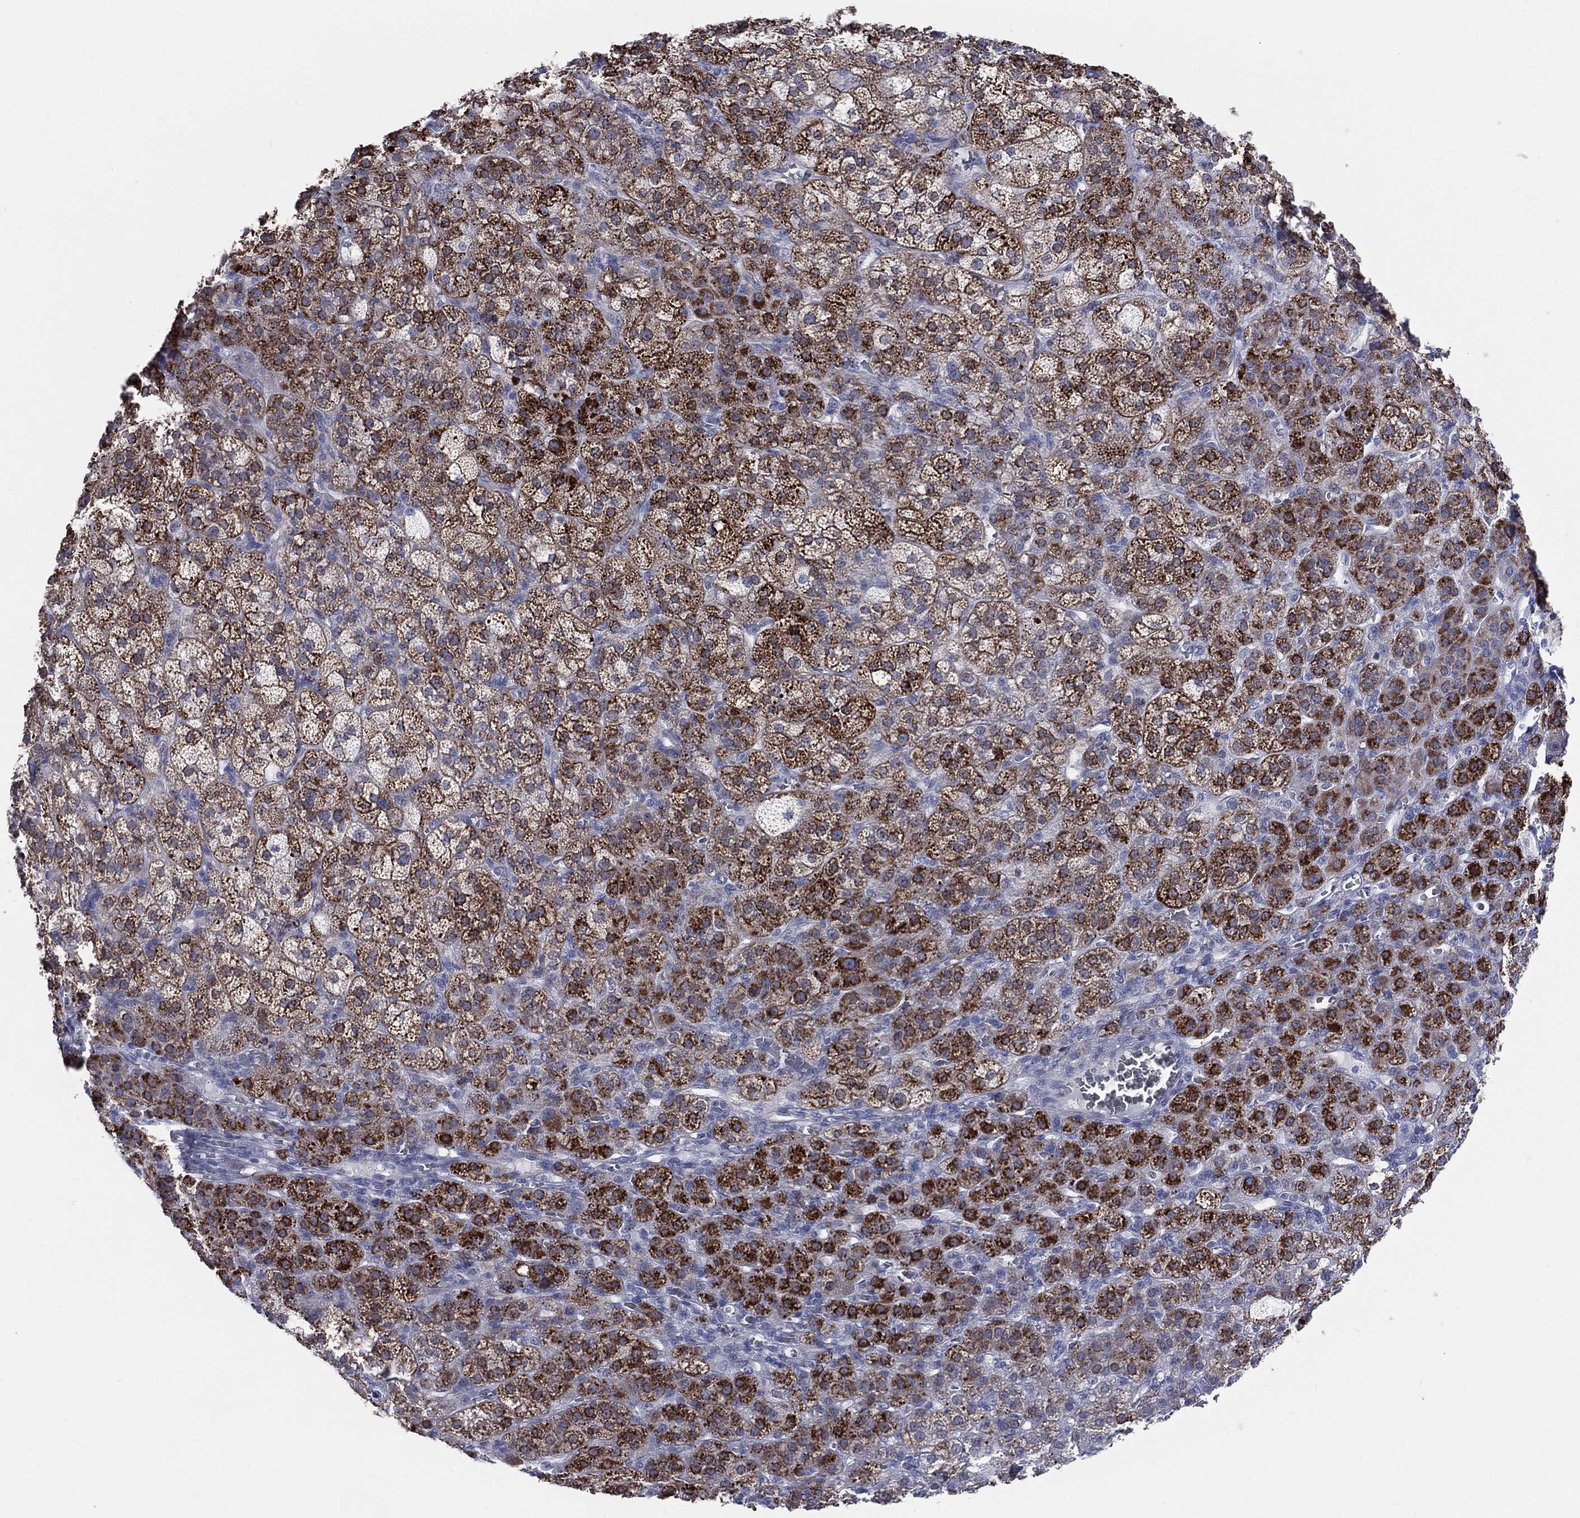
{"staining": {"intensity": "strong", "quantity": ">75%", "location": "cytoplasmic/membranous"}, "tissue": "adrenal gland", "cell_type": "Glandular cells", "image_type": "normal", "snomed": [{"axis": "morphology", "description": "Normal tissue, NOS"}, {"axis": "topography", "description": "Adrenal gland"}], "caption": "High-magnification brightfield microscopy of normal adrenal gland stained with DAB (3,3'-diaminobenzidine) (brown) and counterstained with hematoxylin (blue). glandular cells exhibit strong cytoplasmic/membranous staining is seen in approximately>75% of cells. Nuclei are stained in blue.", "gene": "AKAP3", "patient": {"sex": "female", "age": 60}}